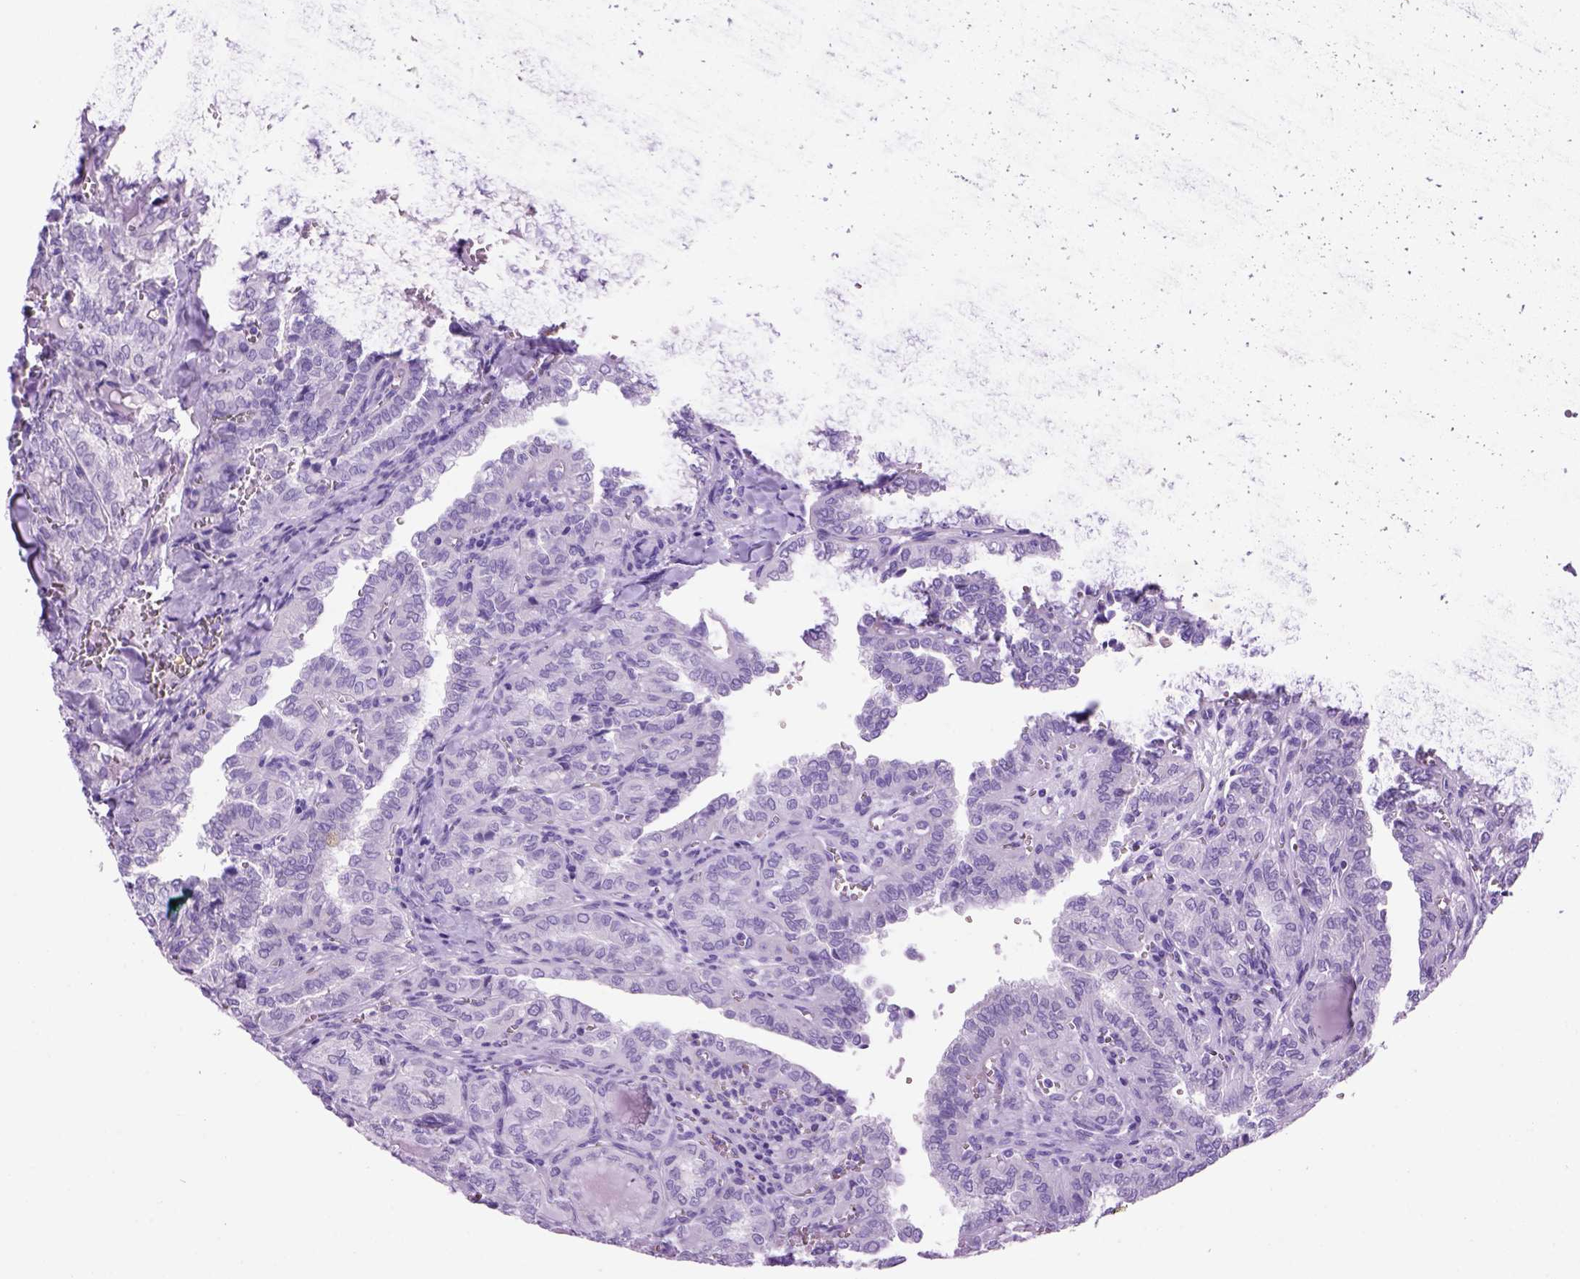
{"staining": {"intensity": "negative", "quantity": "none", "location": "none"}, "tissue": "thyroid cancer", "cell_type": "Tumor cells", "image_type": "cancer", "snomed": [{"axis": "morphology", "description": "Papillary adenocarcinoma, NOS"}, {"axis": "topography", "description": "Thyroid gland"}], "caption": "Thyroid papillary adenocarcinoma stained for a protein using immunohistochemistry (IHC) displays no expression tumor cells.", "gene": "HHIPL2", "patient": {"sex": "female", "age": 41}}